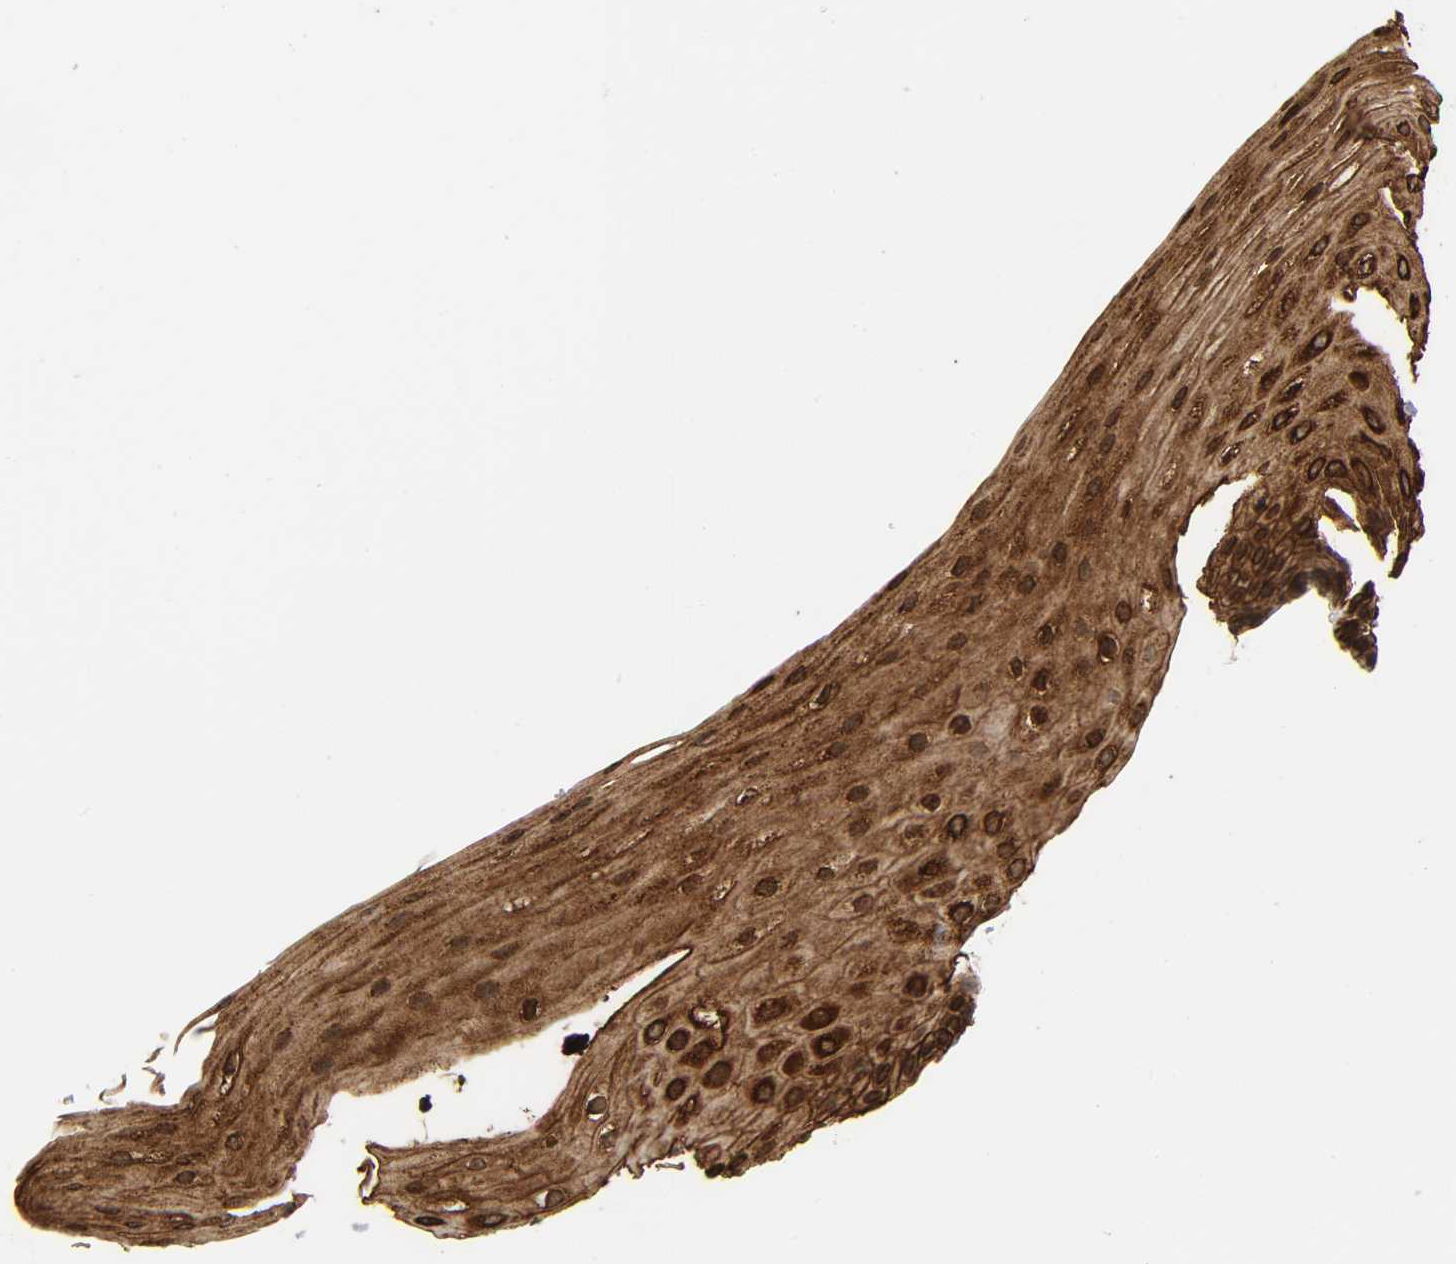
{"staining": {"intensity": "strong", "quantity": ">75%", "location": "cytoplasmic/membranous,nuclear"}, "tissue": "esophagus", "cell_type": "Squamous epithelial cells", "image_type": "normal", "snomed": [{"axis": "morphology", "description": "Normal tissue, NOS"}, {"axis": "topography", "description": "Esophagus"}], "caption": "Esophagus was stained to show a protein in brown. There is high levels of strong cytoplasmic/membranous,nuclear expression in approximately >75% of squamous epithelial cells. The staining is performed using DAB brown chromogen to label protein expression. The nuclei are counter-stained blue using hematoxylin.", "gene": "AHNAK2", "patient": {"sex": "female", "age": 70}}